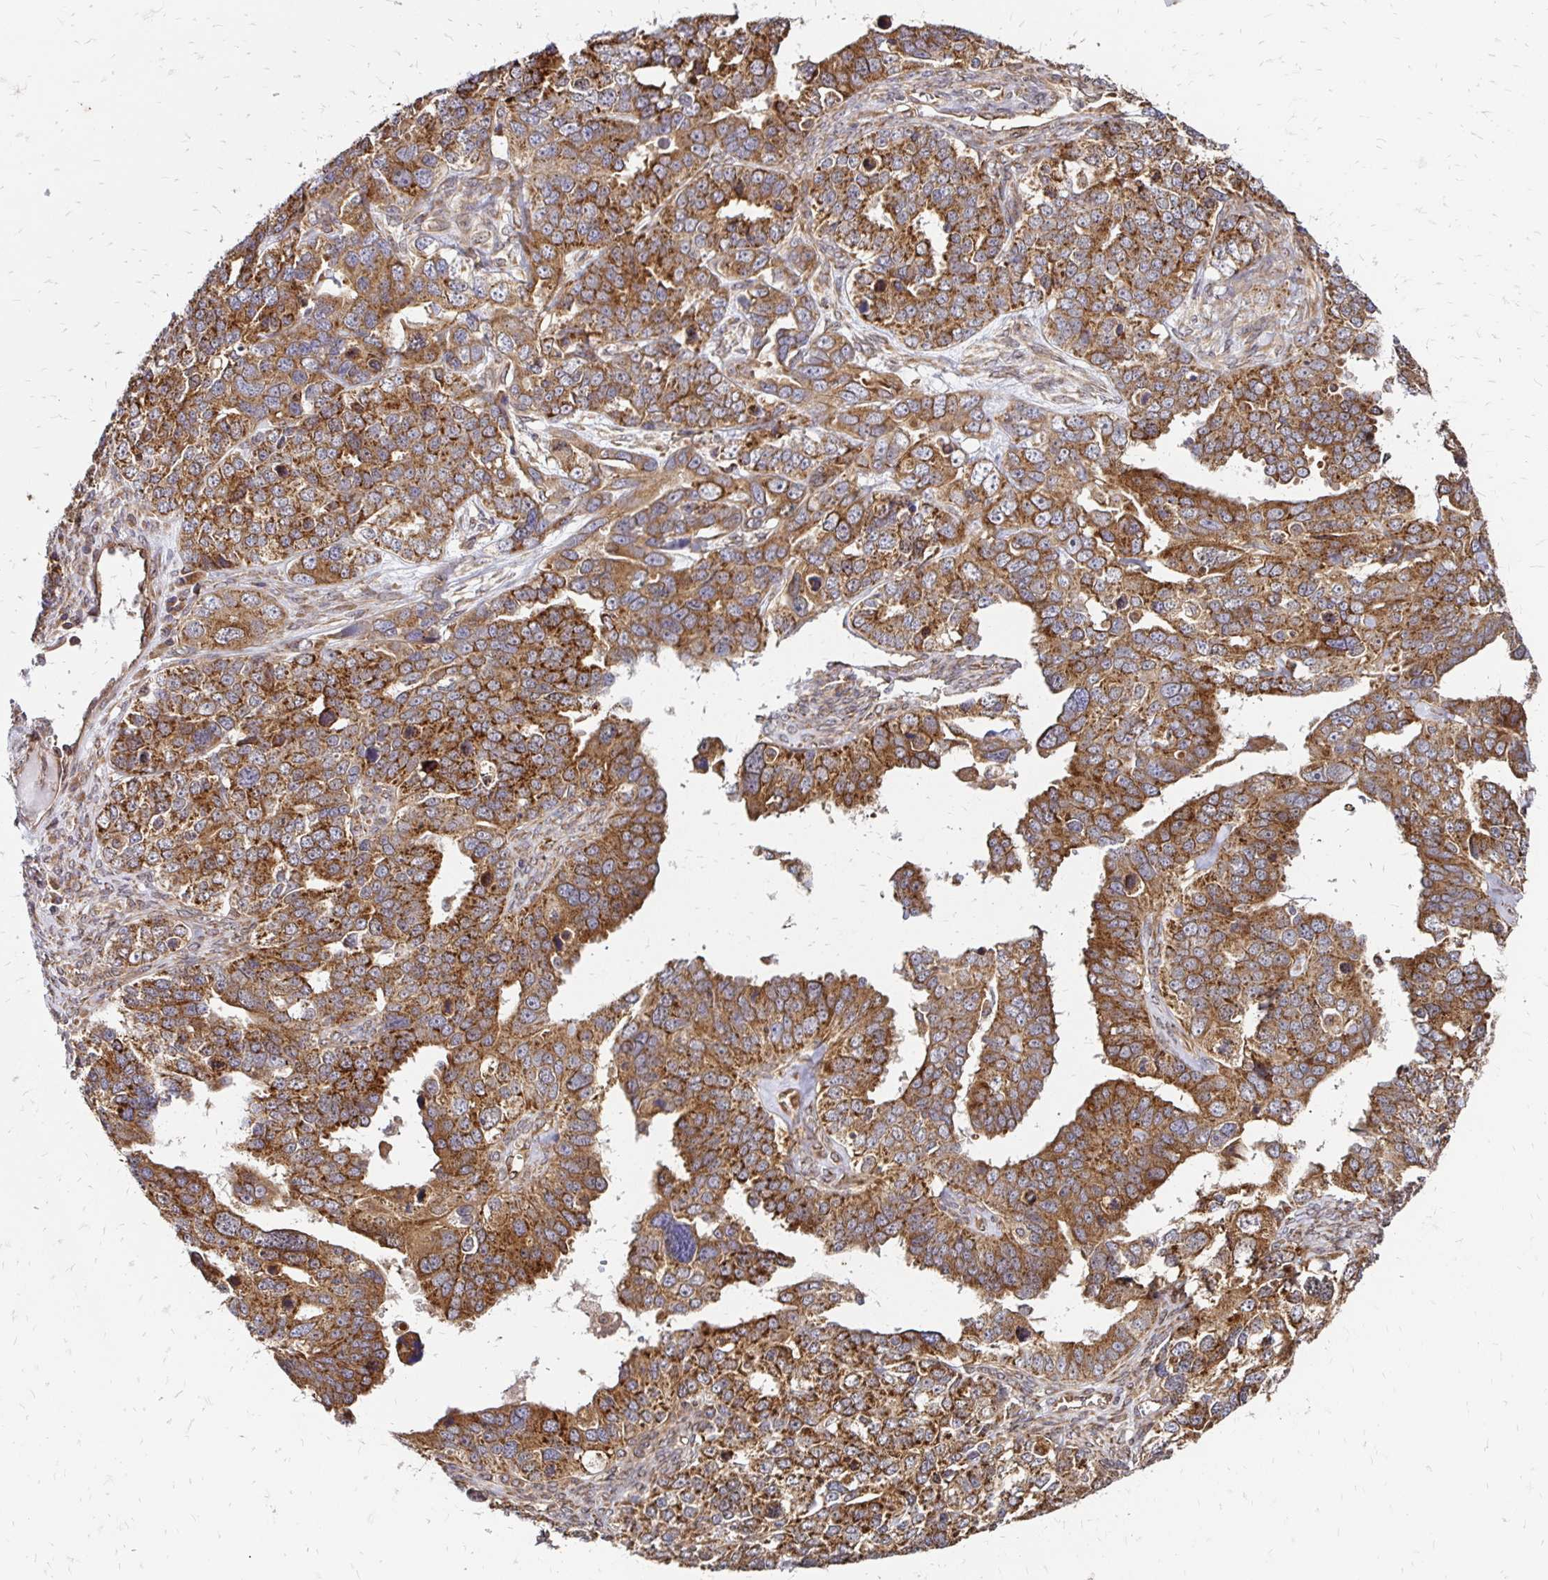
{"staining": {"intensity": "moderate", "quantity": ">75%", "location": "cytoplasmic/membranous"}, "tissue": "ovarian cancer", "cell_type": "Tumor cells", "image_type": "cancer", "snomed": [{"axis": "morphology", "description": "Cystadenocarcinoma, serous, NOS"}, {"axis": "topography", "description": "Ovary"}], "caption": "Protein expression analysis of serous cystadenocarcinoma (ovarian) shows moderate cytoplasmic/membranous staining in approximately >75% of tumor cells. Ihc stains the protein of interest in brown and the nuclei are stained blue.", "gene": "ZW10", "patient": {"sex": "female", "age": 76}}